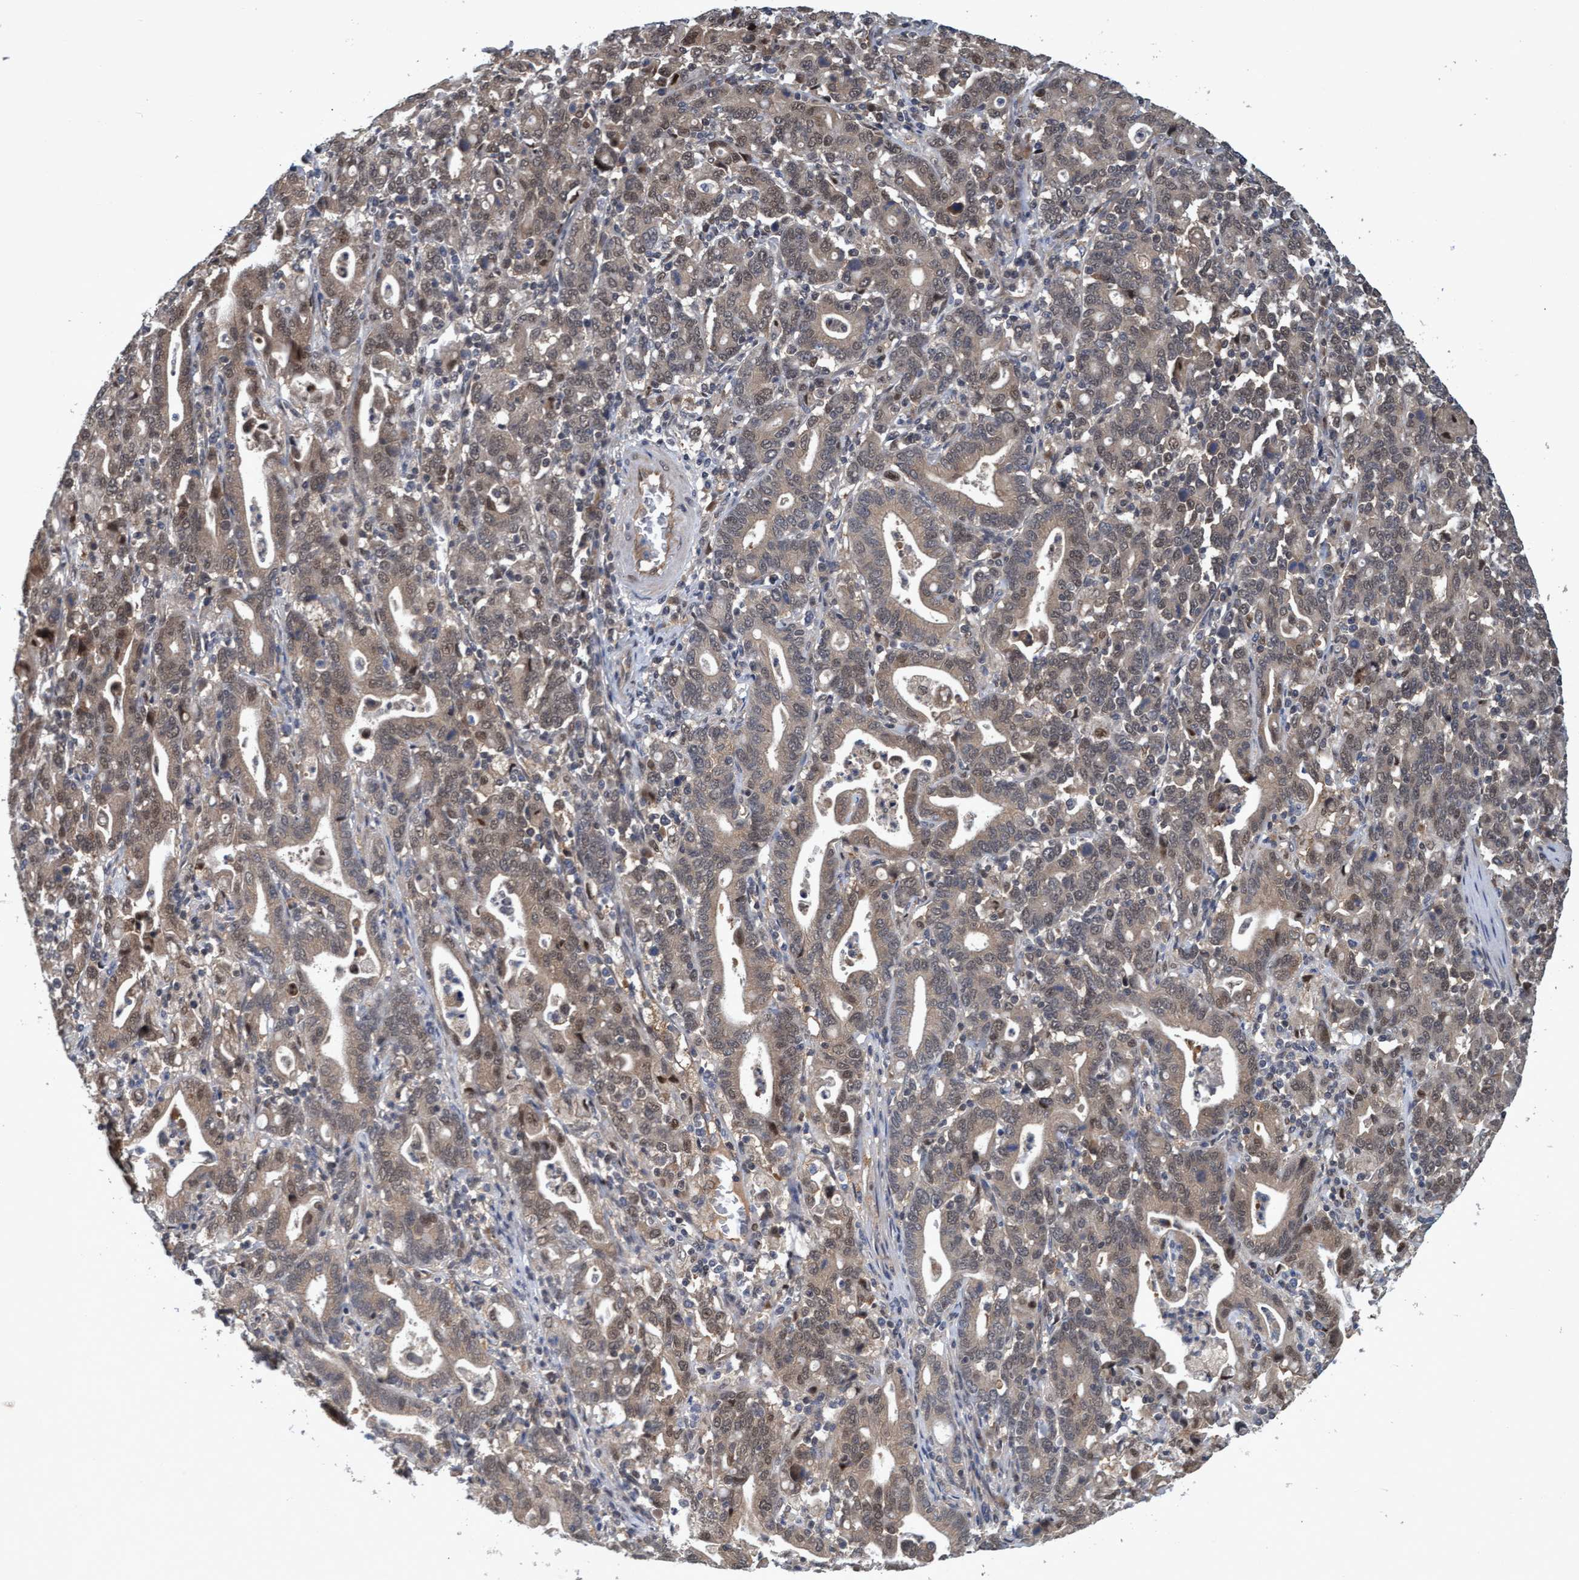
{"staining": {"intensity": "weak", "quantity": ">75%", "location": "cytoplasmic/membranous,nuclear"}, "tissue": "stomach cancer", "cell_type": "Tumor cells", "image_type": "cancer", "snomed": [{"axis": "morphology", "description": "Adenocarcinoma, NOS"}, {"axis": "topography", "description": "Stomach, upper"}], "caption": "This micrograph exhibits IHC staining of human stomach adenocarcinoma, with low weak cytoplasmic/membranous and nuclear staining in about >75% of tumor cells.", "gene": "PSMB6", "patient": {"sex": "male", "age": 69}}